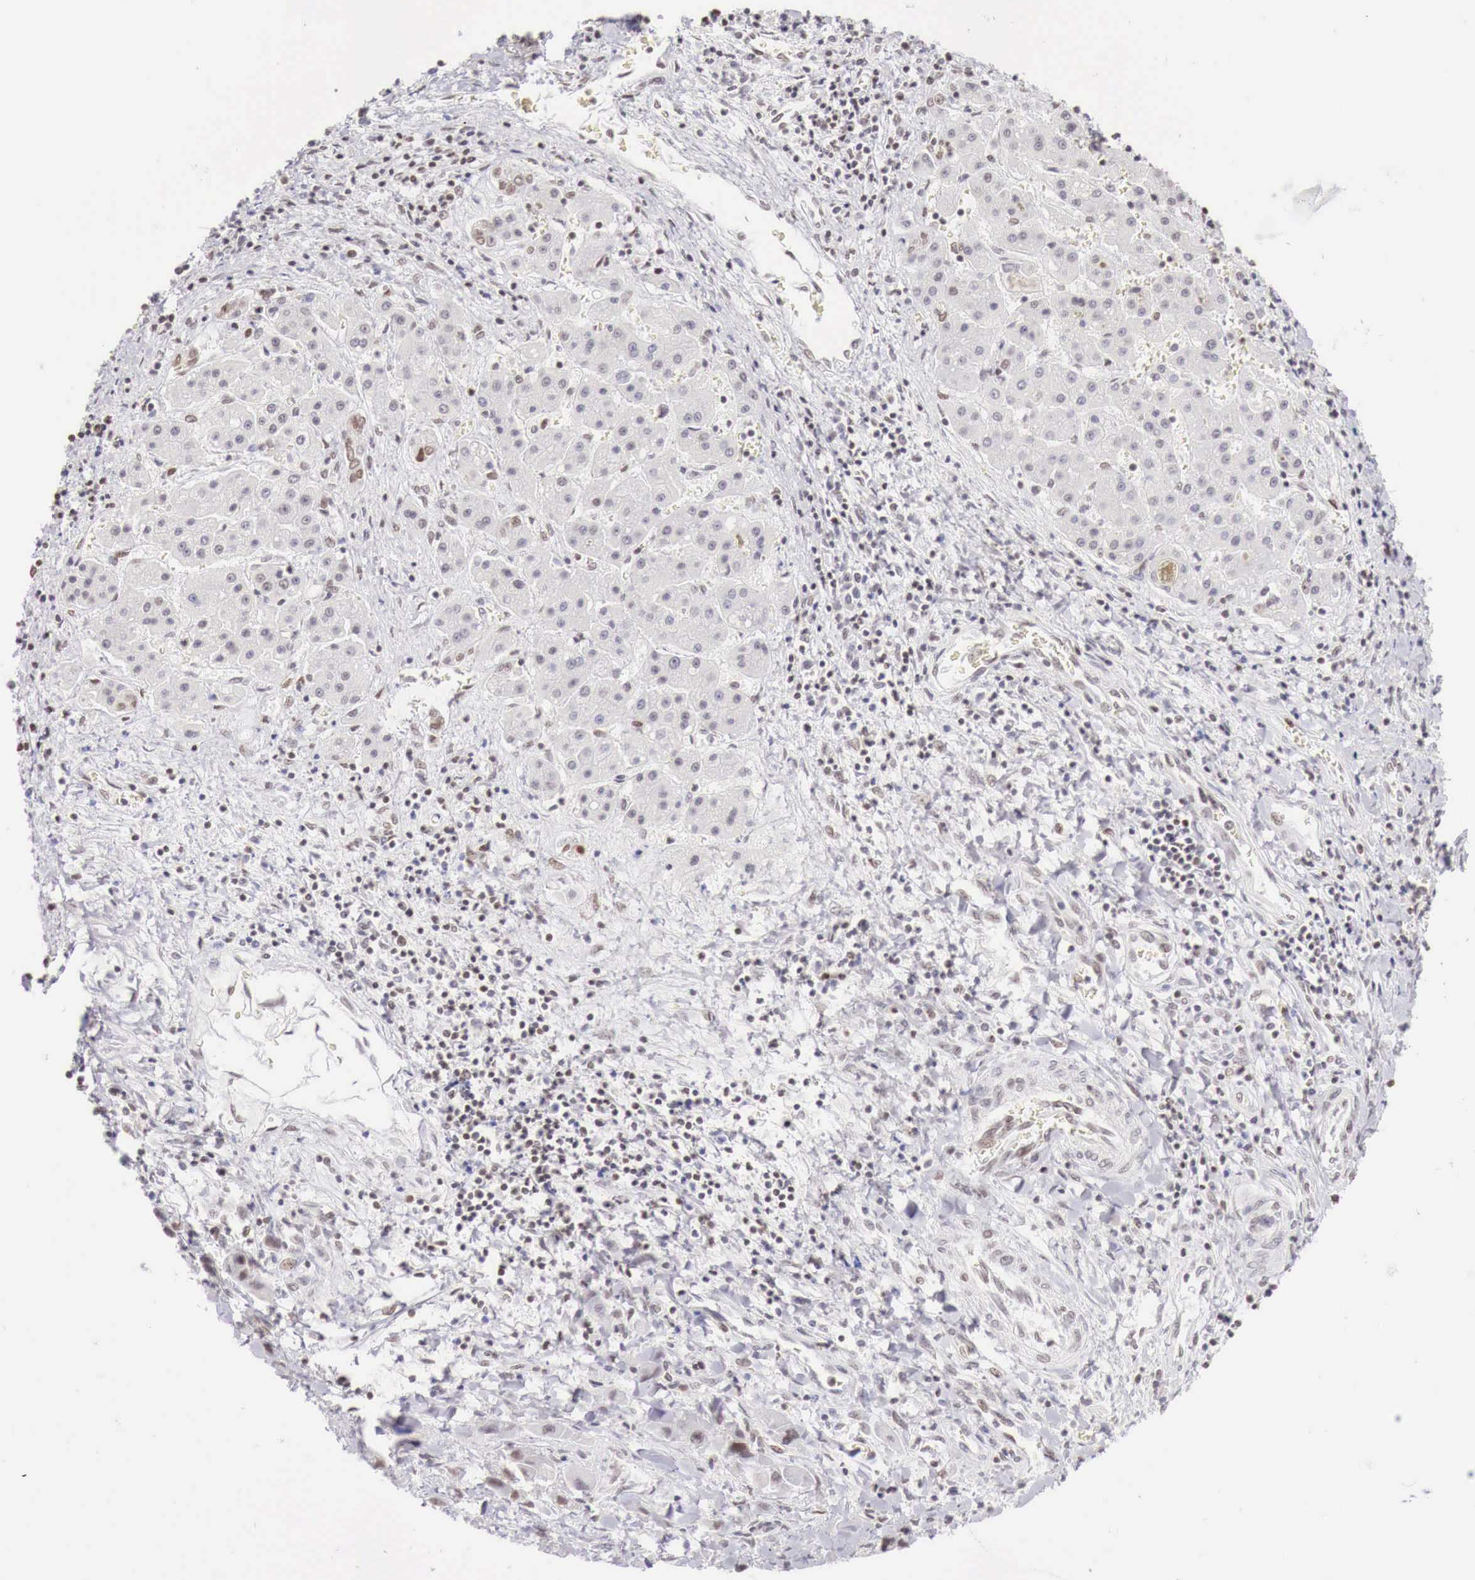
{"staining": {"intensity": "weak", "quantity": "<25%", "location": "nuclear"}, "tissue": "liver cancer", "cell_type": "Tumor cells", "image_type": "cancer", "snomed": [{"axis": "morphology", "description": "Carcinoma, Hepatocellular, NOS"}, {"axis": "topography", "description": "Liver"}], "caption": "DAB immunohistochemical staining of liver cancer (hepatocellular carcinoma) displays no significant positivity in tumor cells.", "gene": "PHF14", "patient": {"sex": "male", "age": 24}}